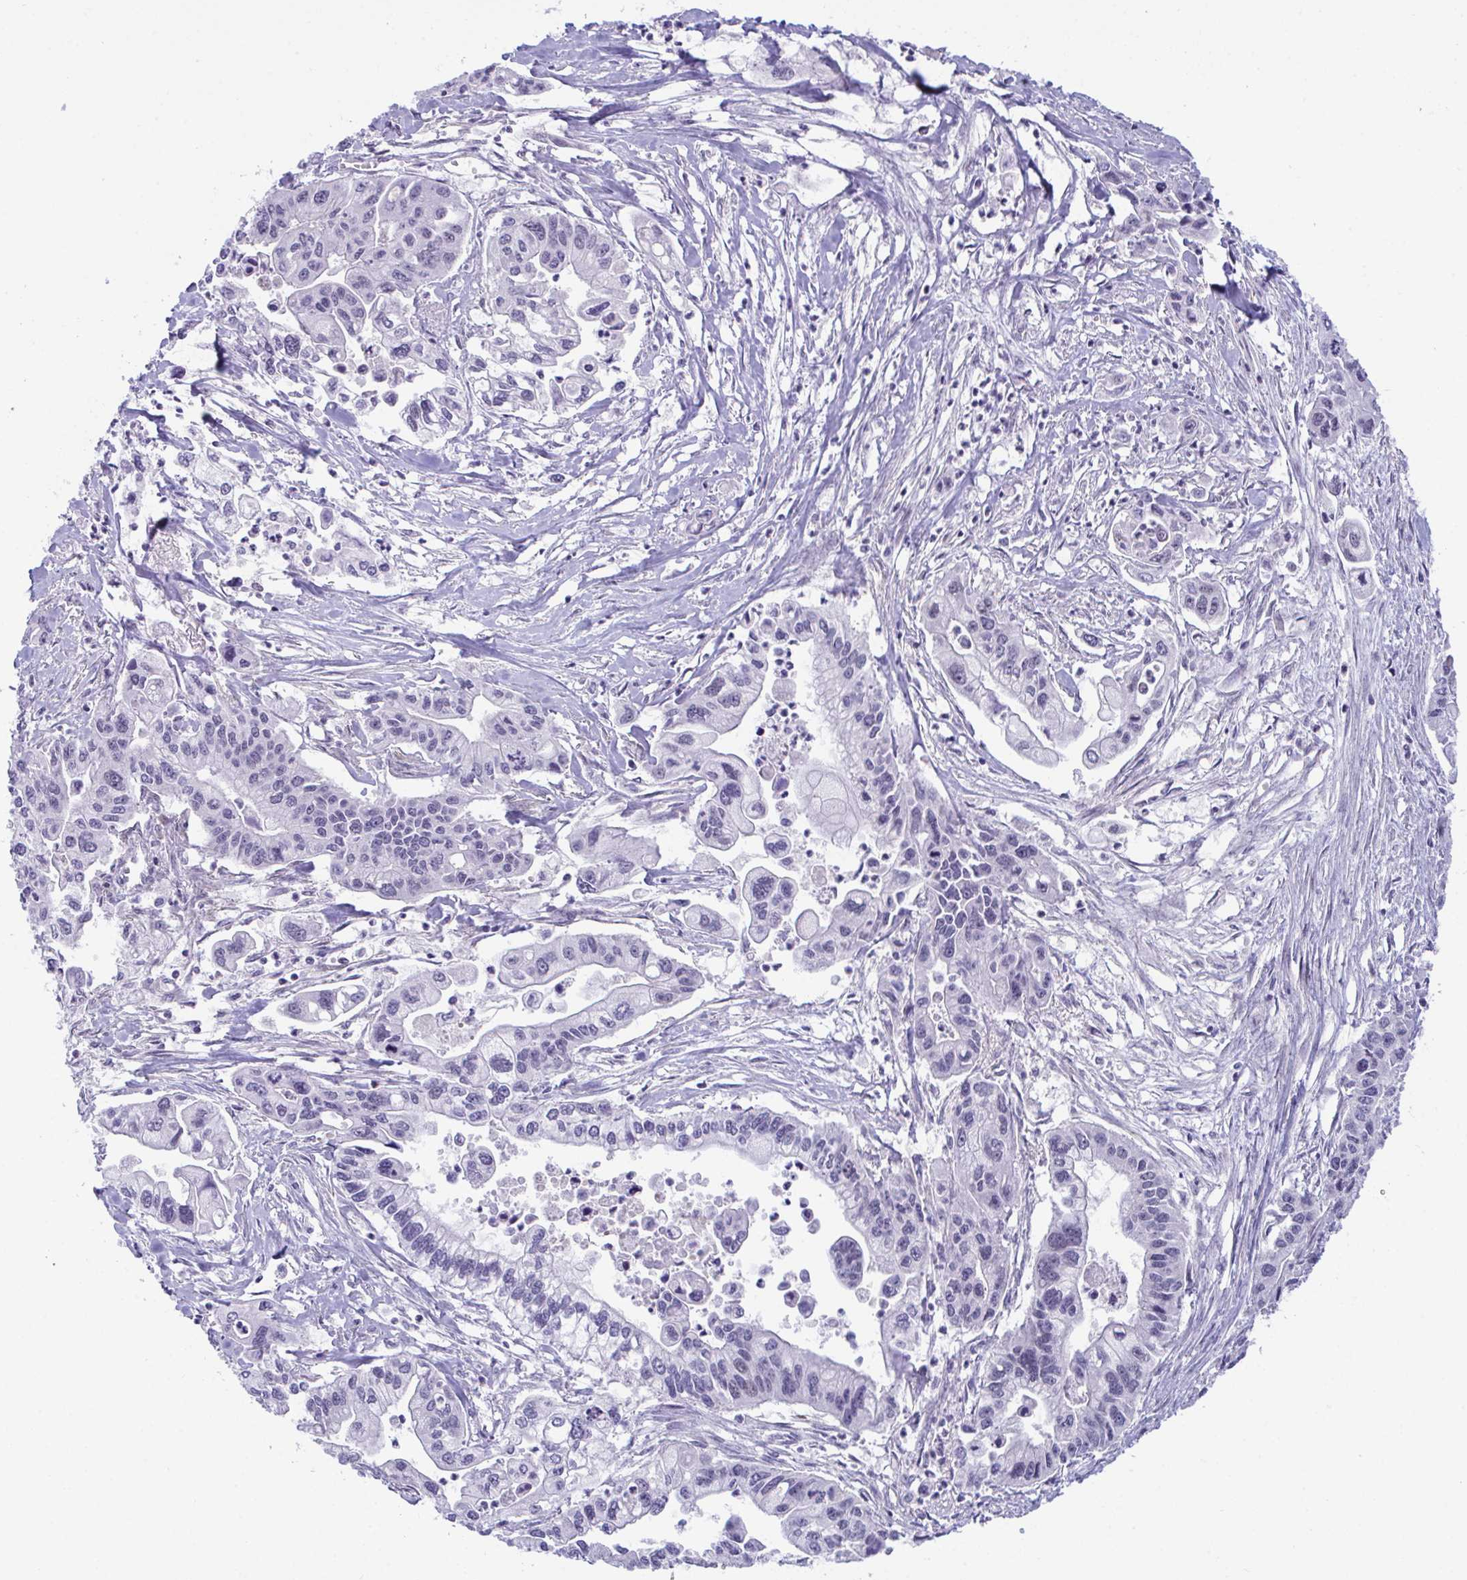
{"staining": {"intensity": "negative", "quantity": "none", "location": "none"}, "tissue": "pancreatic cancer", "cell_type": "Tumor cells", "image_type": "cancer", "snomed": [{"axis": "morphology", "description": "Adenocarcinoma, NOS"}, {"axis": "topography", "description": "Pancreas"}], "caption": "Human adenocarcinoma (pancreatic) stained for a protein using immunohistochemistry shows no positivity in tumor cells.", "gene": "USP35", "patient": {"sex": "male", "age": 62}}